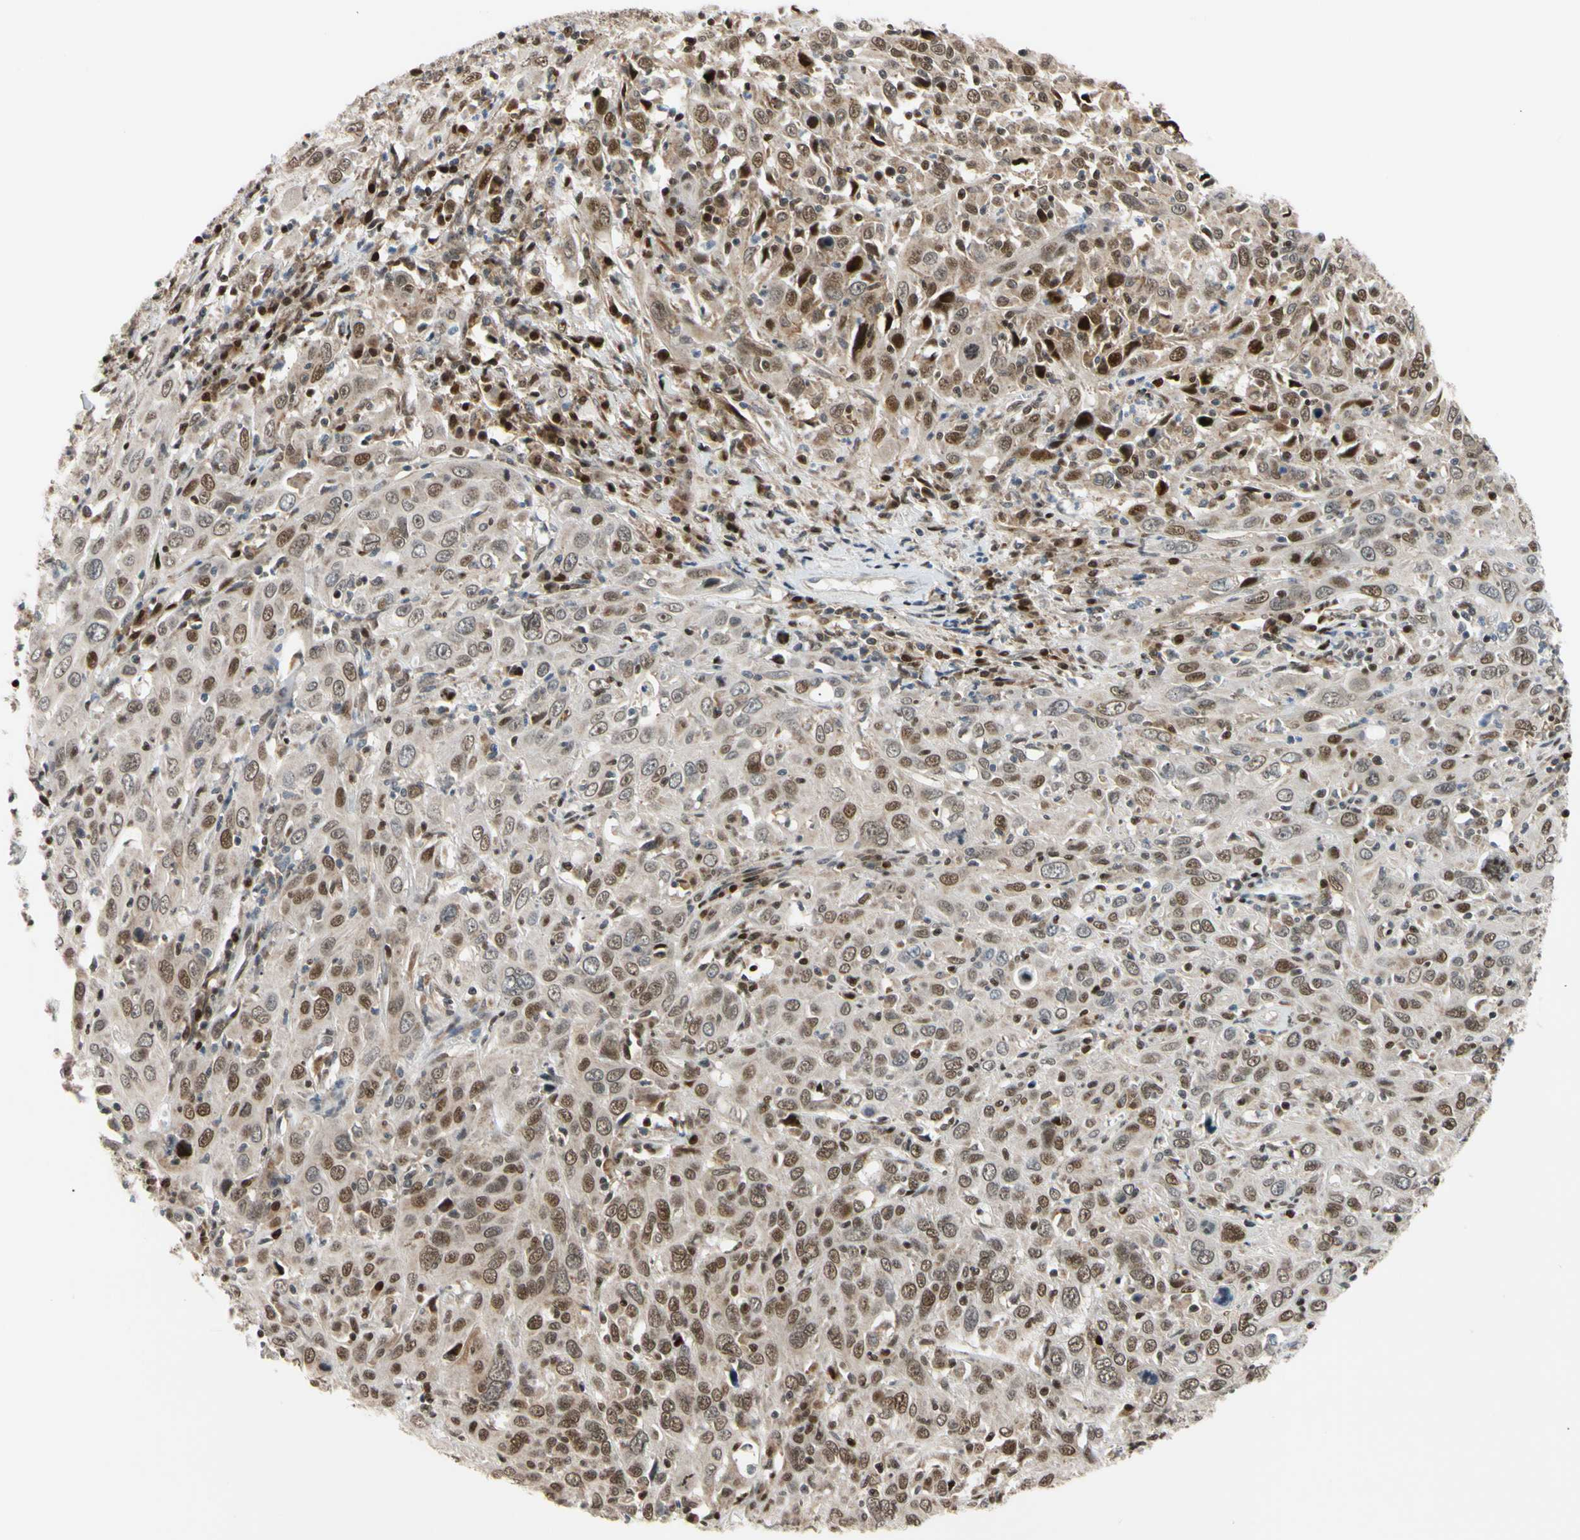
{"staining": {"intensity": "moderate", "quantity": "25%-75%", "location": "cytoplasmic/membranous,nuclear"}, "tissue": "cervical cancer", "cell_type": "Tumor cells", "image_type": "cancer", "snomed": [{"axis": "morphology", "description": "Squamous cell carcinoma, NOS"}, {"axis": "topography", "description": "Cervix"}], "caption": "Approximately 25%-75% of tumor cells in squamous cell carcinoma (cervical) exhibit moderate cytoplasmic/membranous and nuclear protein staining as visualized by brown immunohistochemical staining.", "gene": "E2F1", "patient": {"sex": "female", "age": 46}}